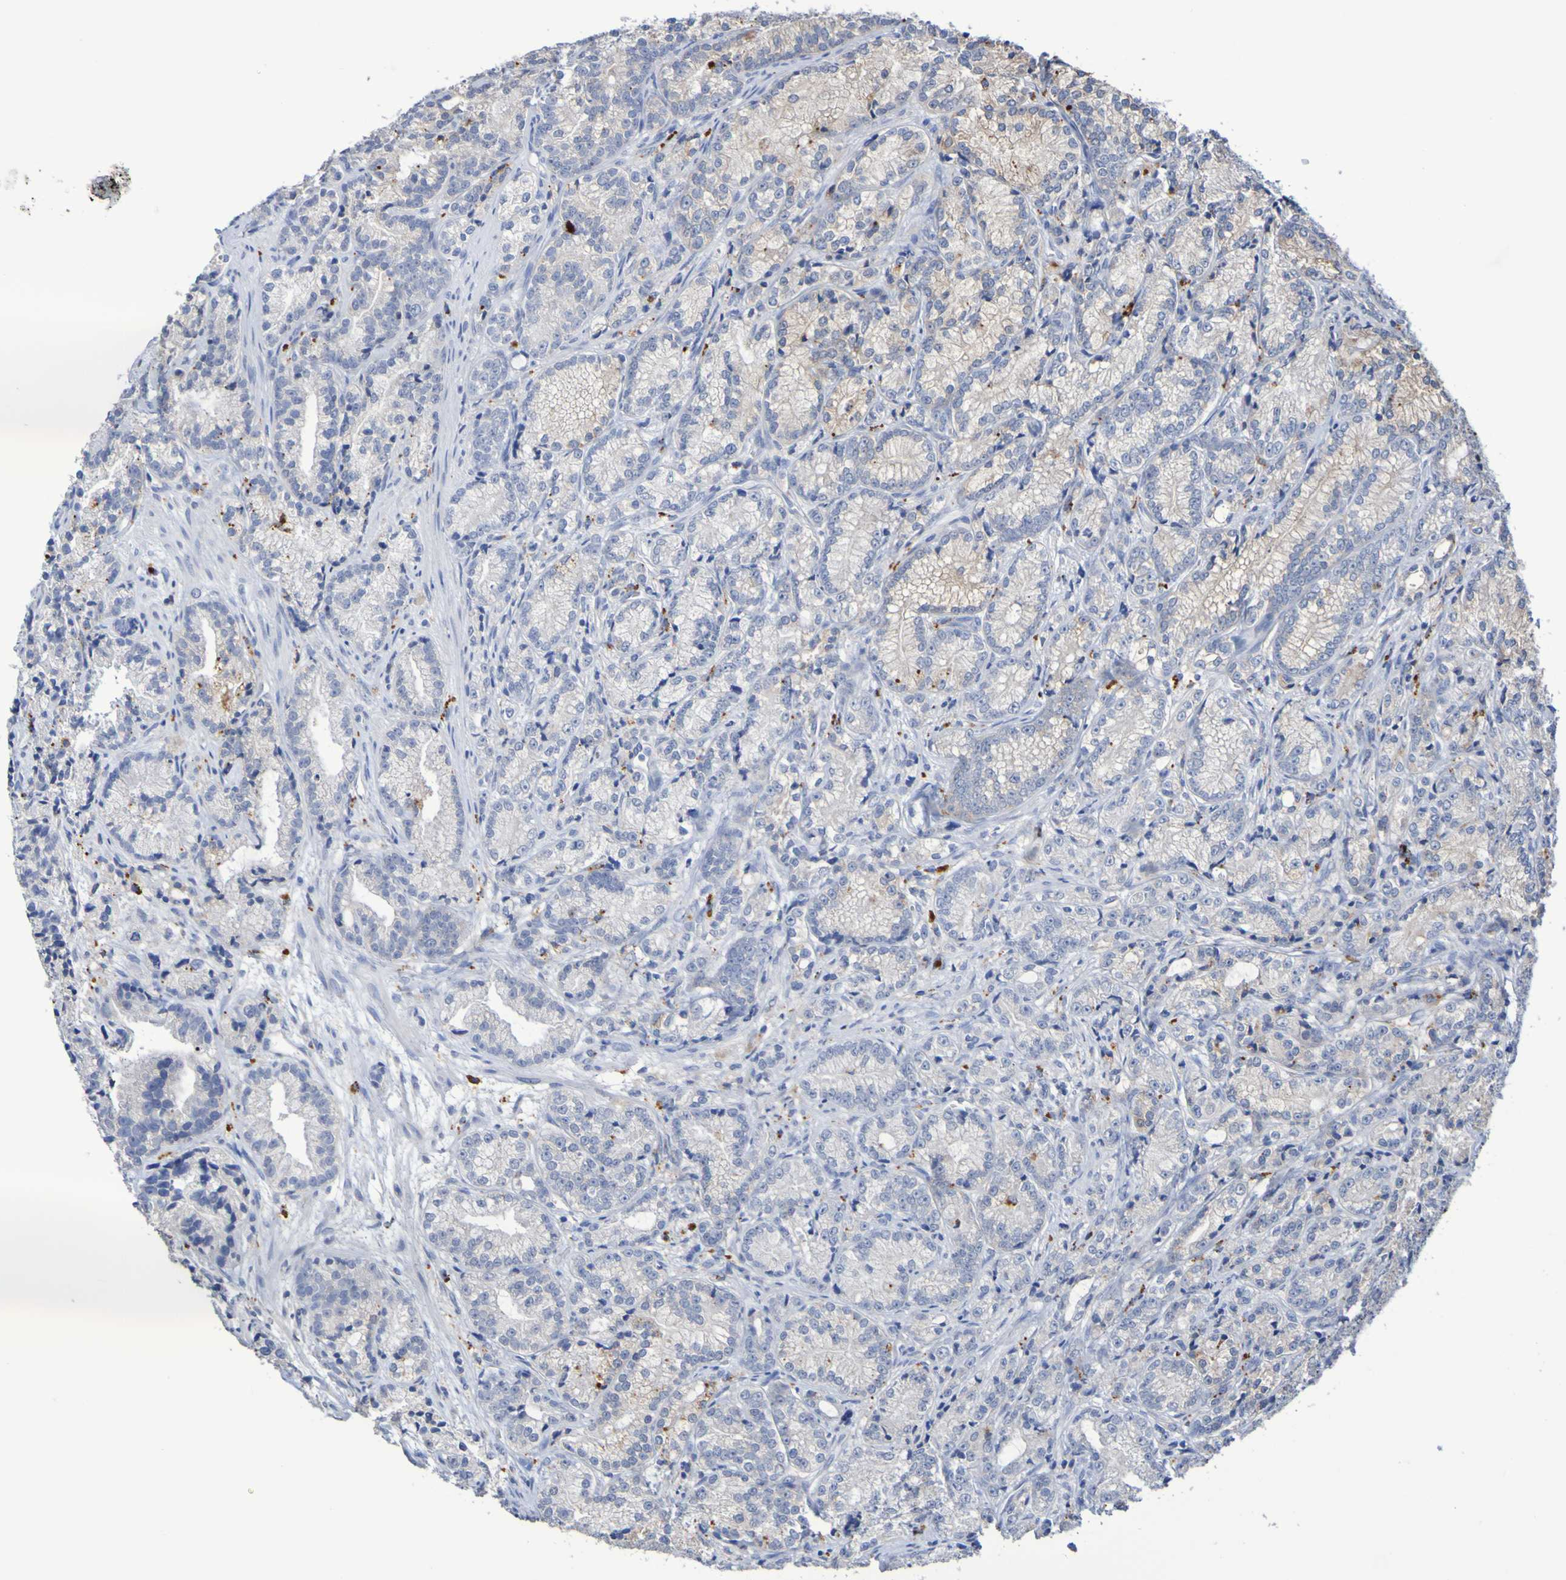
{"staining": {"intensity": "negative", "quantity": "none", "location": "none"}, "tissue": "prostate cancer", "cell_type": "Tumor cells", "image_type": "cancer", "snomed": [{"axis": "morphology", "description": "Adenocarcinoma, Low grade"}, {"axis": "topography", "description": "Prostate"}], "caption": "High magnification brightfield microscopy of prostate adenocarcinoma (low-grade) stained with DAB (brown) and counterstained with hematoxylin (blue): tumor cells show no significant expression.", "gene": "SLC3A2", "patient": {"sex": "male", "age": 89}}